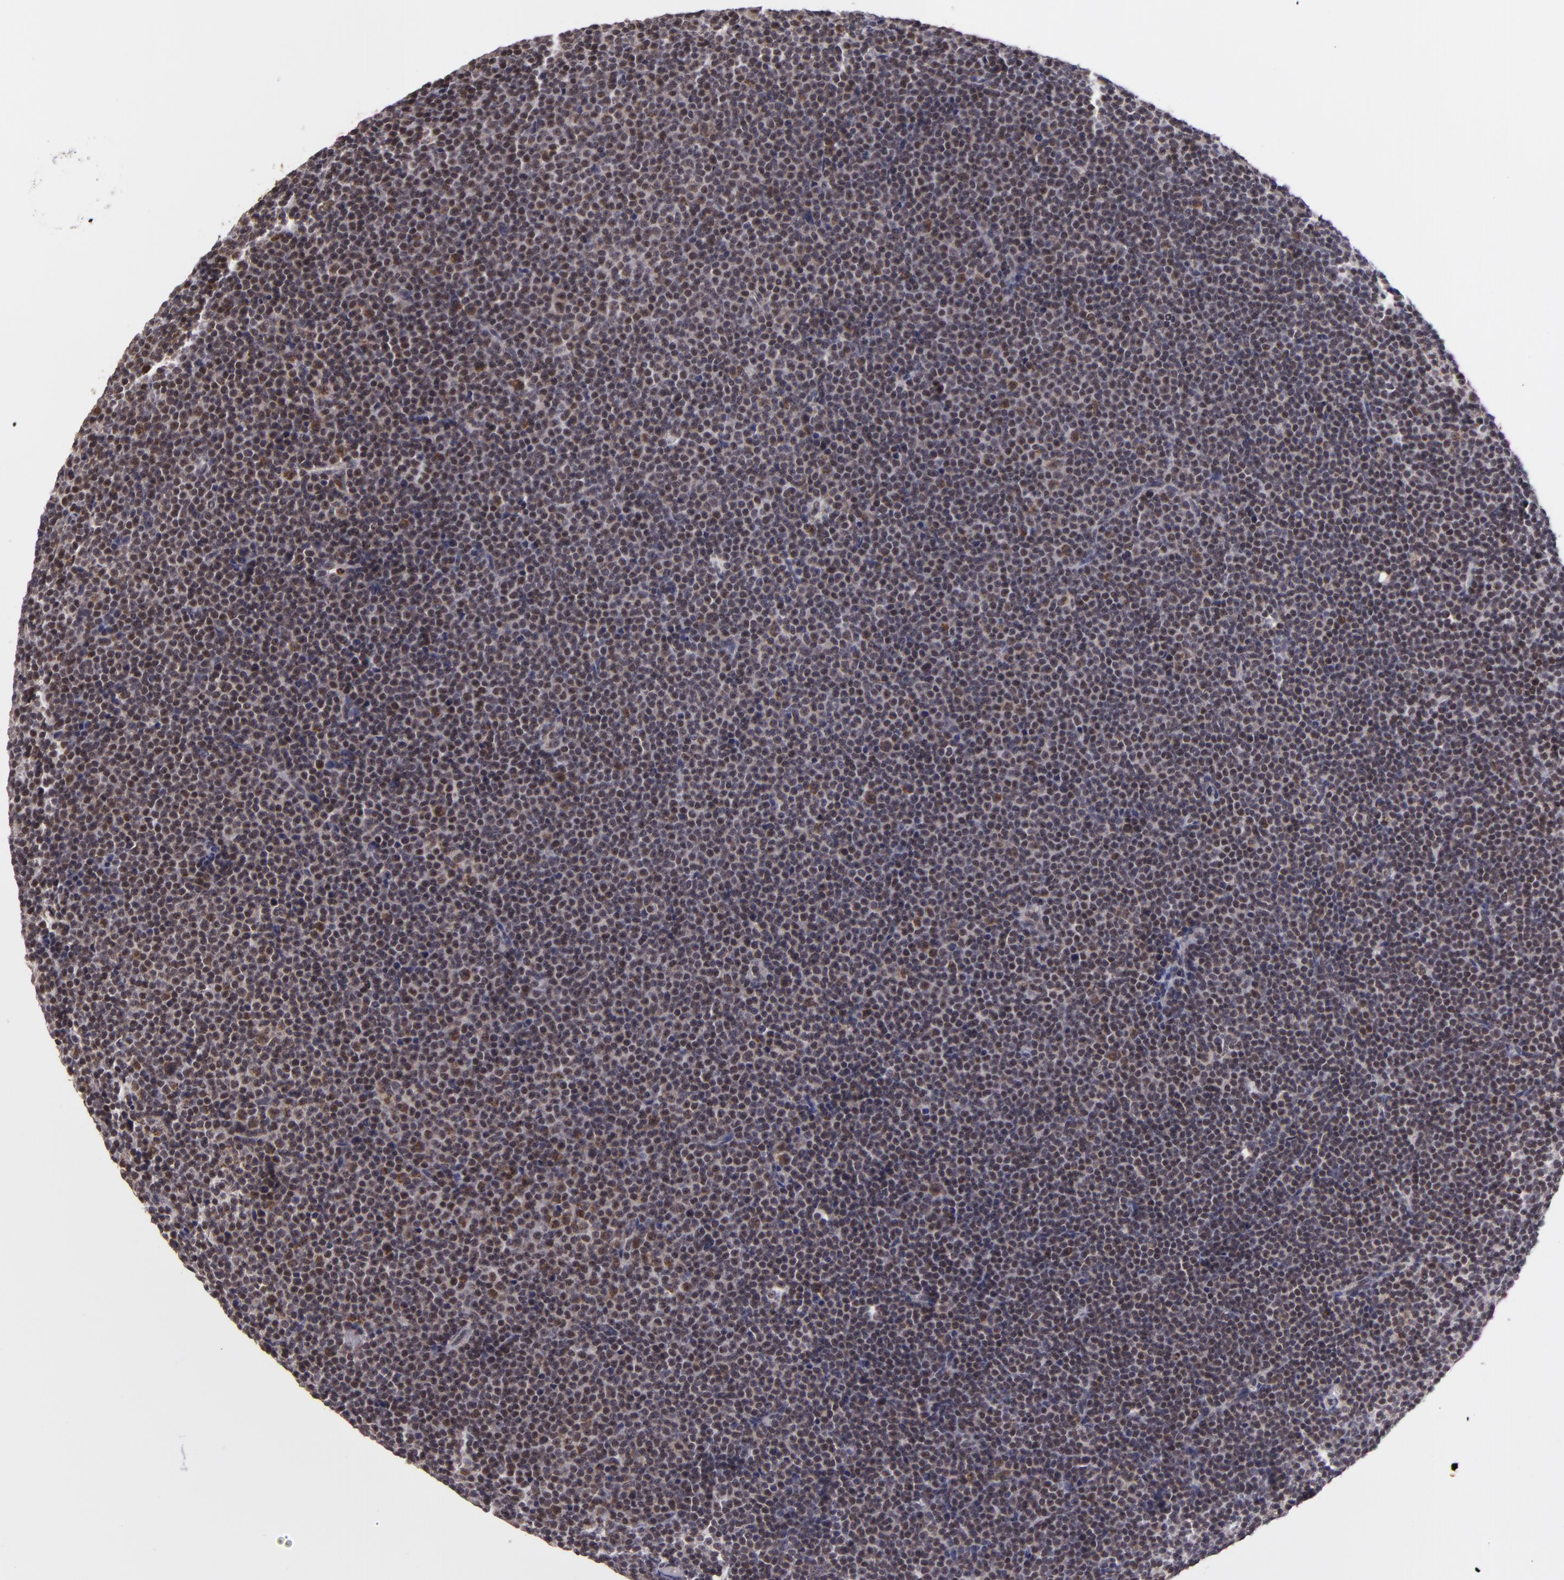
{"staining": {"intensity": "weak", "quantity": ">75%", "location": "nuclear"}, "tissue": "lymphoma", "cell_type": "Tumor cells", "image_type": "cancer", "snomed": [{"axis": "morphology", "description": "Malignant lymphoma, non-Hodgkin's type, Low grade"}, {"axis": "topography", "description": "Lymph node"}], "caption": "A high-resolution micrograph shows immunohistochemistry (IHC) staining of lymphoma, which demonstrates weak nuclear positivity in approximately >75% of tumor cells.", "gene": "MXD1", "patient": {"sex": "female", "age": 69}}